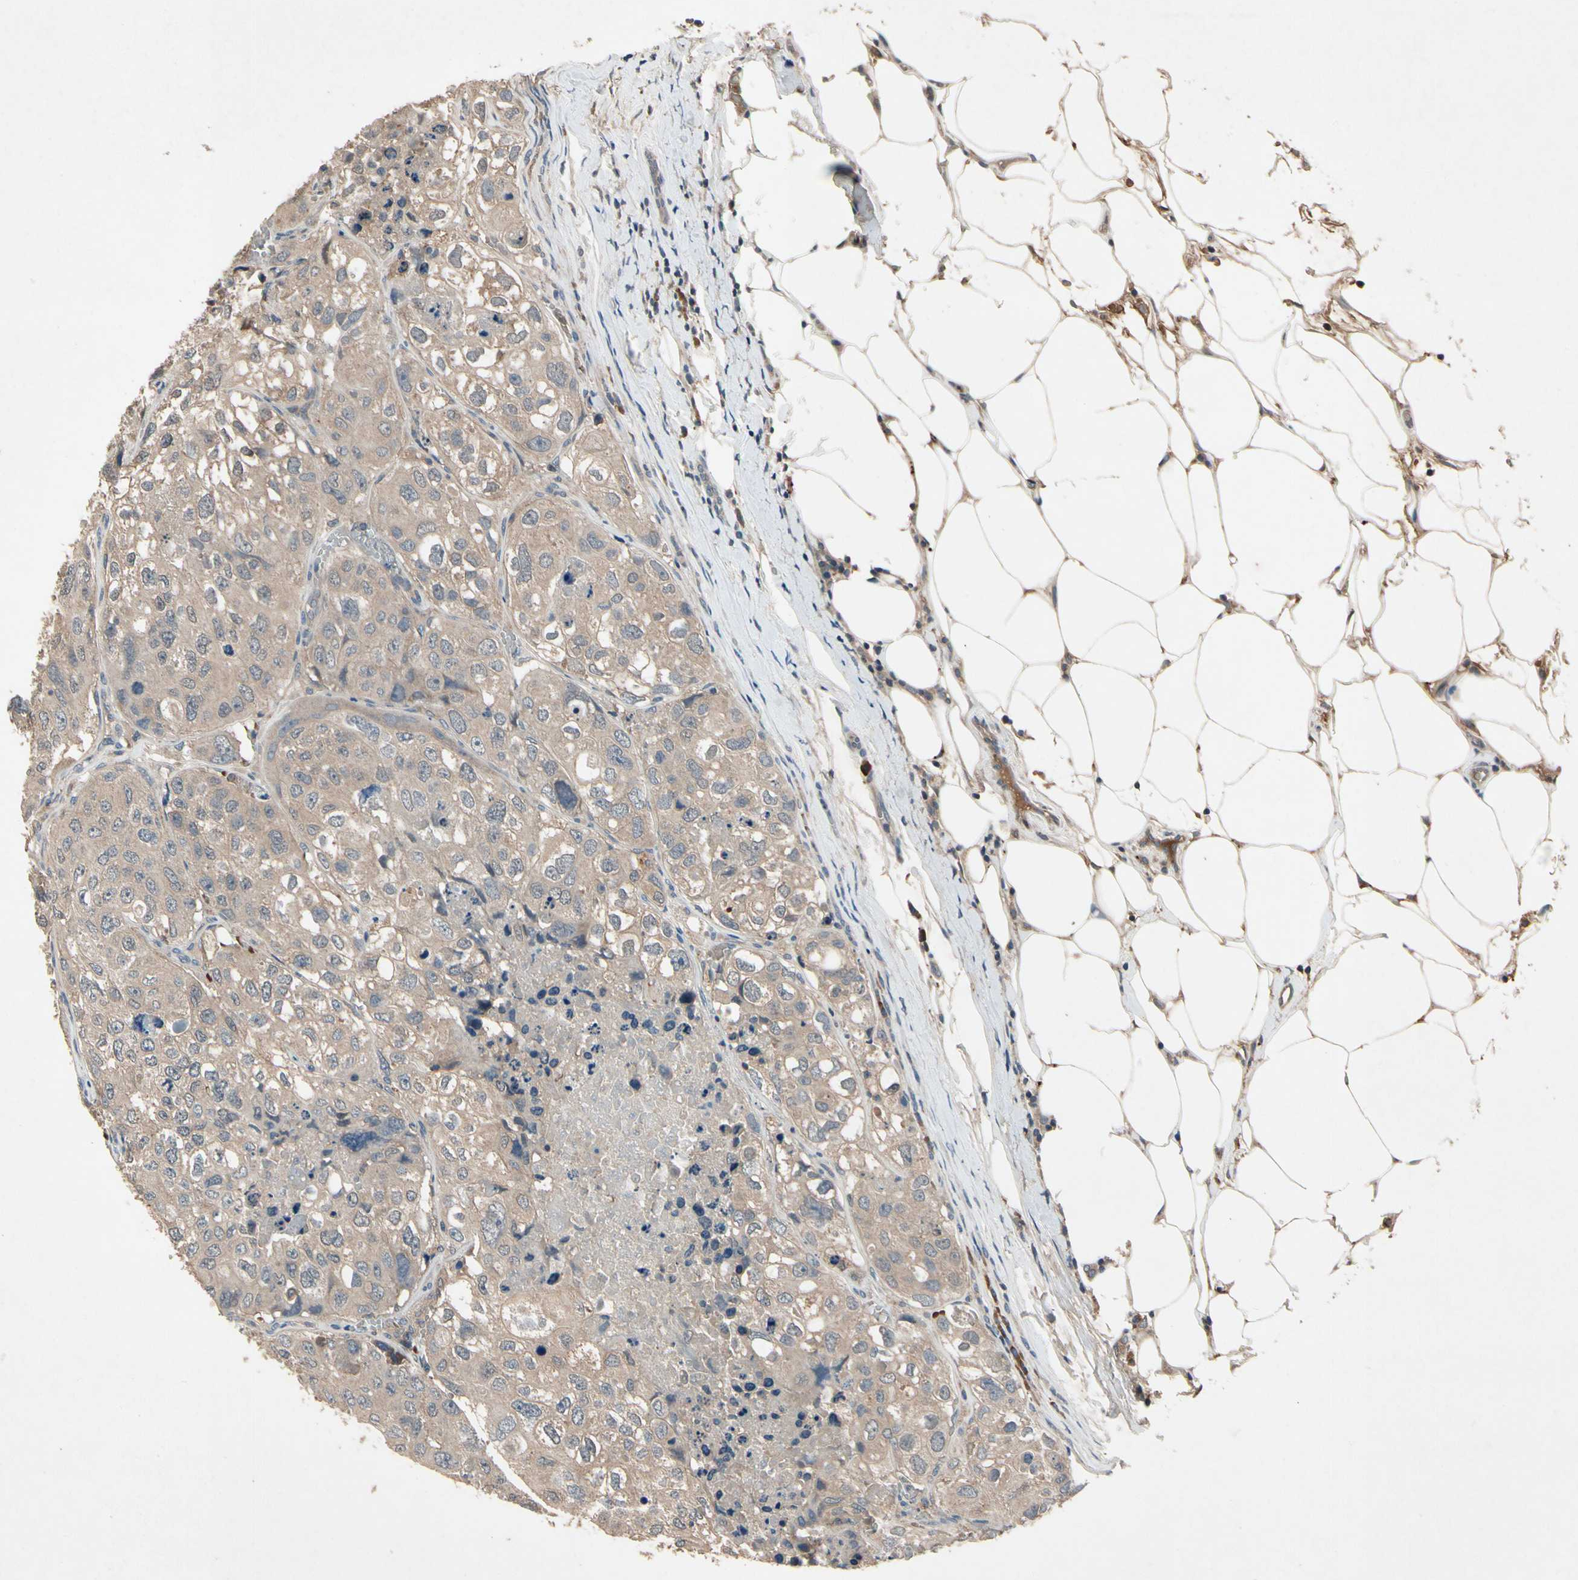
{"staining": {"intensity": "weak", "quantity": ">75%", "location": "cytoplasmic/membranous"}, "tissue": "urothelial cancer", "cell_type": "Tumor cells", "image_type": "cancer", "snomed": [{"axis": "morphology", "description": "Urothelial carcinoma, High grade"}, {"axis": "topography", "description": "Lymph node"}, {"axis": "topography", "description": "Urinary bladder"}], "caption": "An image showing weak cytoplasmic/membranous expression in approximately >75% of tumor cells in urothelial cancer, as visualized by brown immunohistochemical staining.", "gene": "IL1RL1", "patient": {"sex": "male", "age": 51}}